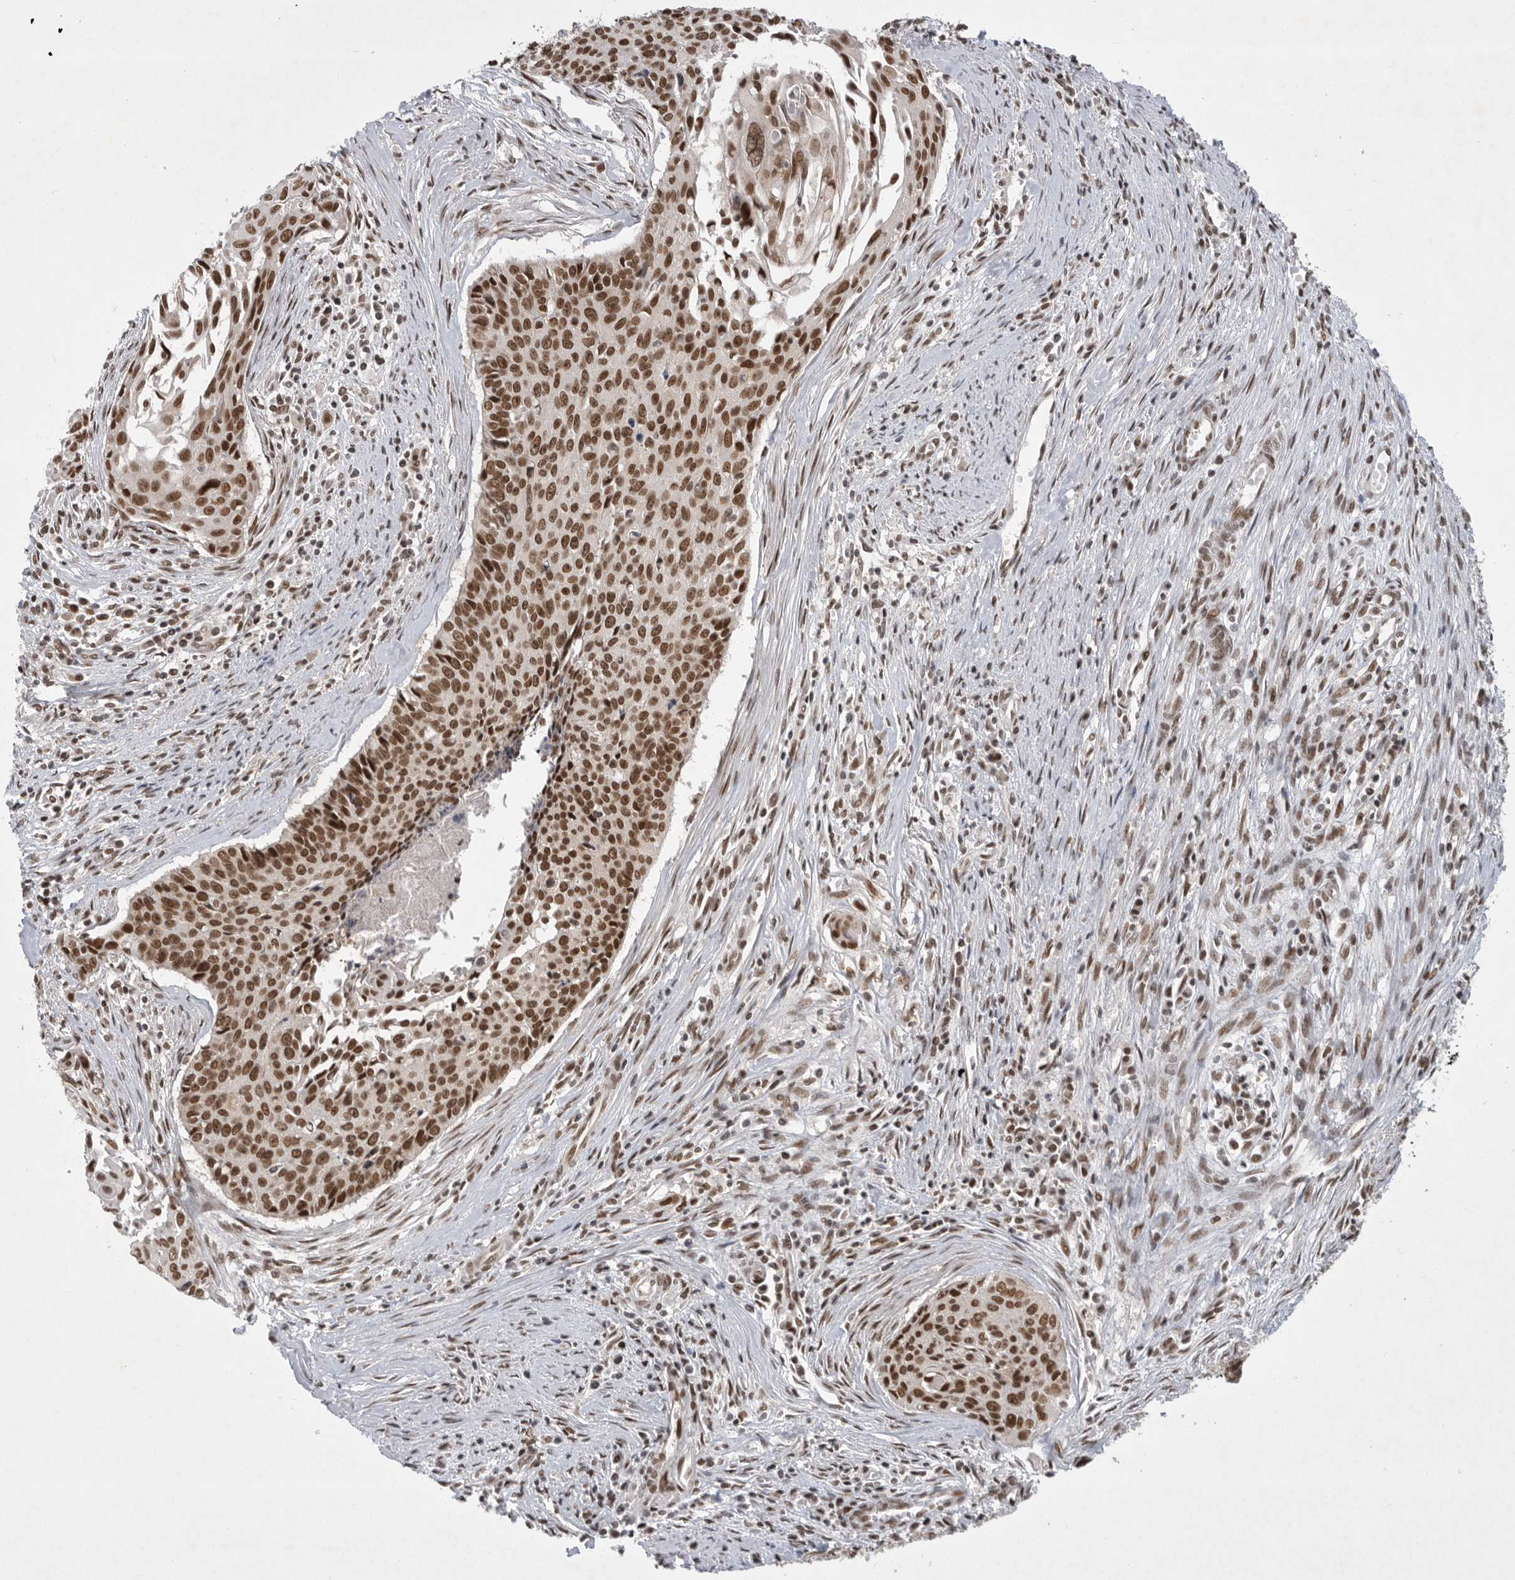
{"staining": {"intensity": "strong", "quantity": ">75%", "location": "nuclear"}, "tissue": "cervical cancer", "cell_type": "Tumor cells", "image_type": "cancer", "snomed": [{"axis": "morphology", "description": "Squamous cell carcinoma, NOS"}, {"axis": "topography", "description": "Cervix"}], "caption": "An image showing strong nuclear expression in approximately >75% of tumor cells in squamous cell carcinoma (cervical), as visualized by brown immunohistochemical staining.", "gene": "ZNF830", "patient": {"sex": "female", "age": 55}}